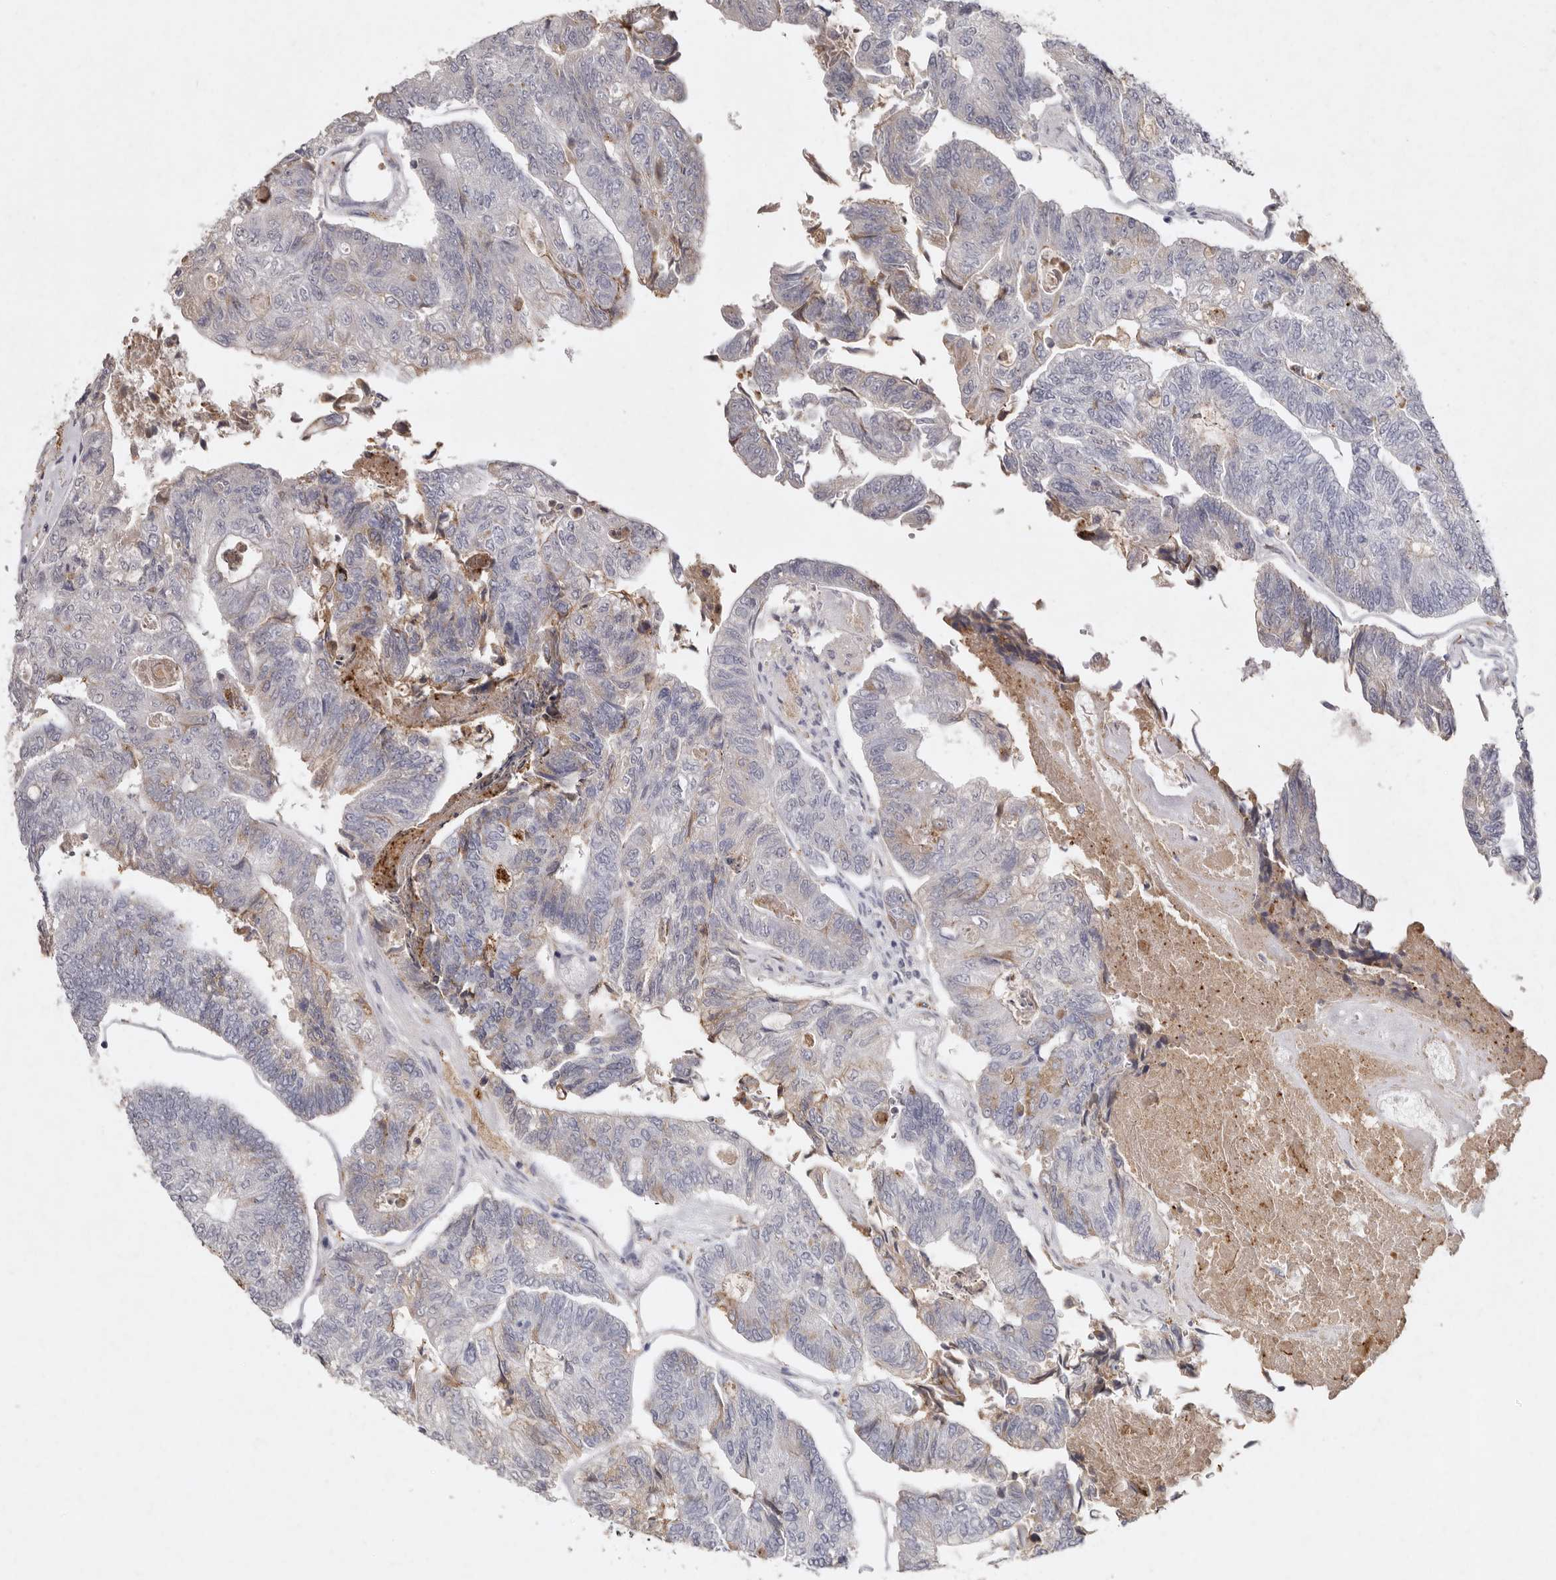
{"staining": {"intensity": "negative", "quantity": "none", "location": "none"}, "tissue": "colorectal cancer", "cell_type": "Tumor cells", "image_type": "cancer", "snomed": [{"axis": "morphology", "description": "Adenocarcinoma, NOS"}, {"axis": "topography", "description": "Colon"}], "caption": "Tumor cells show no significant protein staining in colorectal adenocarcinoma. (DAB IHC, high magnification).", "gene": "FAM185A", "patient": {"sex": "female", "age": 67}}